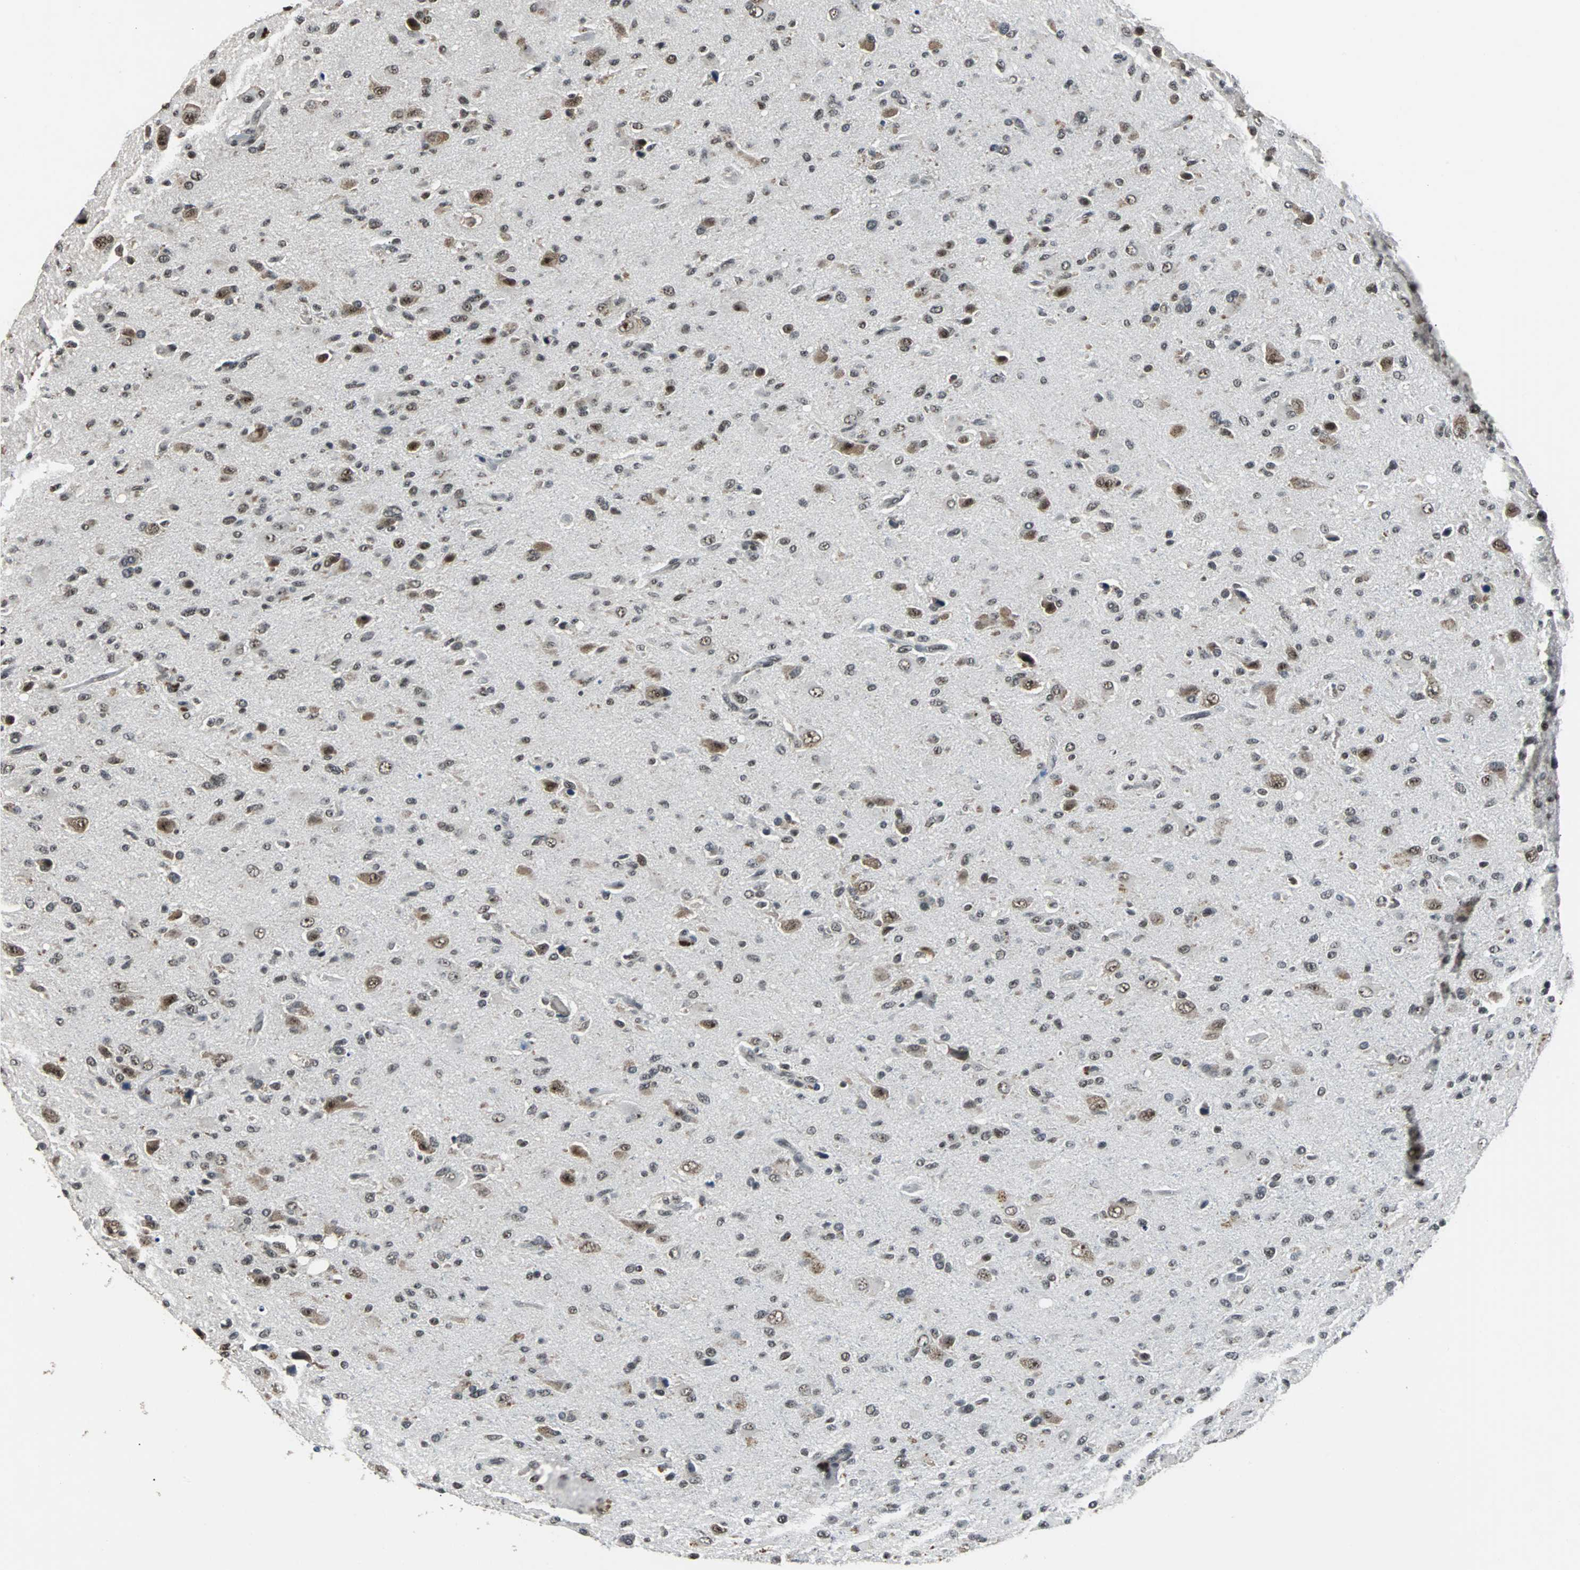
{"staining": {"intensity": "moderate", "quantity": ">75%", "location": "nuclear"}, "tissue": "glioma", "cell_type": "Tumor cells", "image_type": "cancer", "snomed": [{"axis": "morphology", "description": "Glioma, malignant, High grade"}, {"axis": "topography", "description": "Brain"}], "caption": "A micrograph of malignant glioma (high-grade) stained for a protein reveals moderate nuclear brown staining in tumor cells.", "gene": "USP28", "patient": {"sex": "male", "age": 71}}